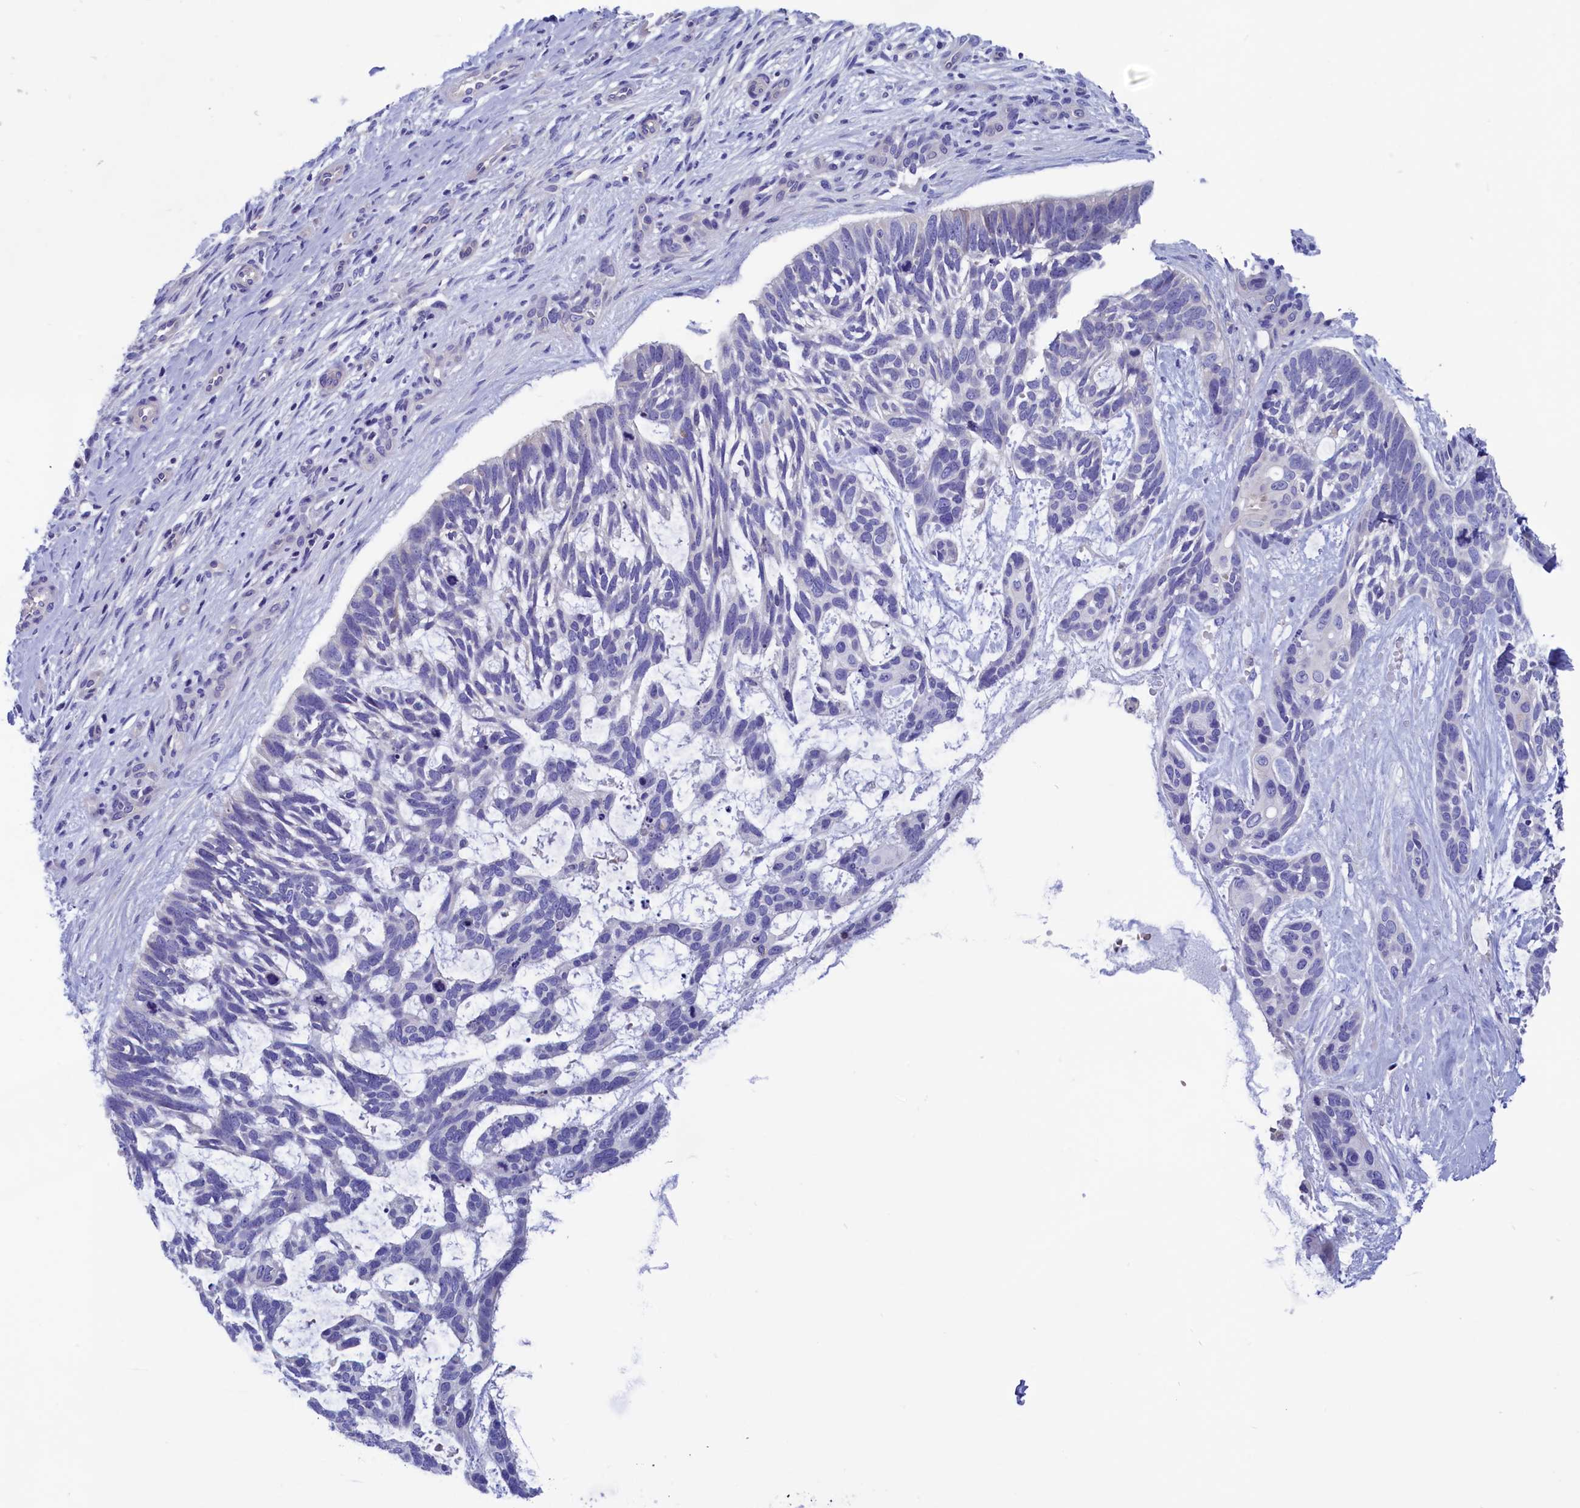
{"staining": {"intensity": "negative", "quantity": "none", "location": "none"}, "tissue": "skin cancer", "cell_type": "Tumor cells", "image_type": "cancer", "snomed": [{"axis": "morphology", "description": "Basal cell carcinoma"}, {"axis": "topography", "description": "Skin"}], "caption": "This is an immunohistochemistry histopathology image of skin cancer (basal cell carcinoma). There is no expression in tumor cells.", "gene": "VPS35L", "patient": {"sex": "male", "age": 88}}